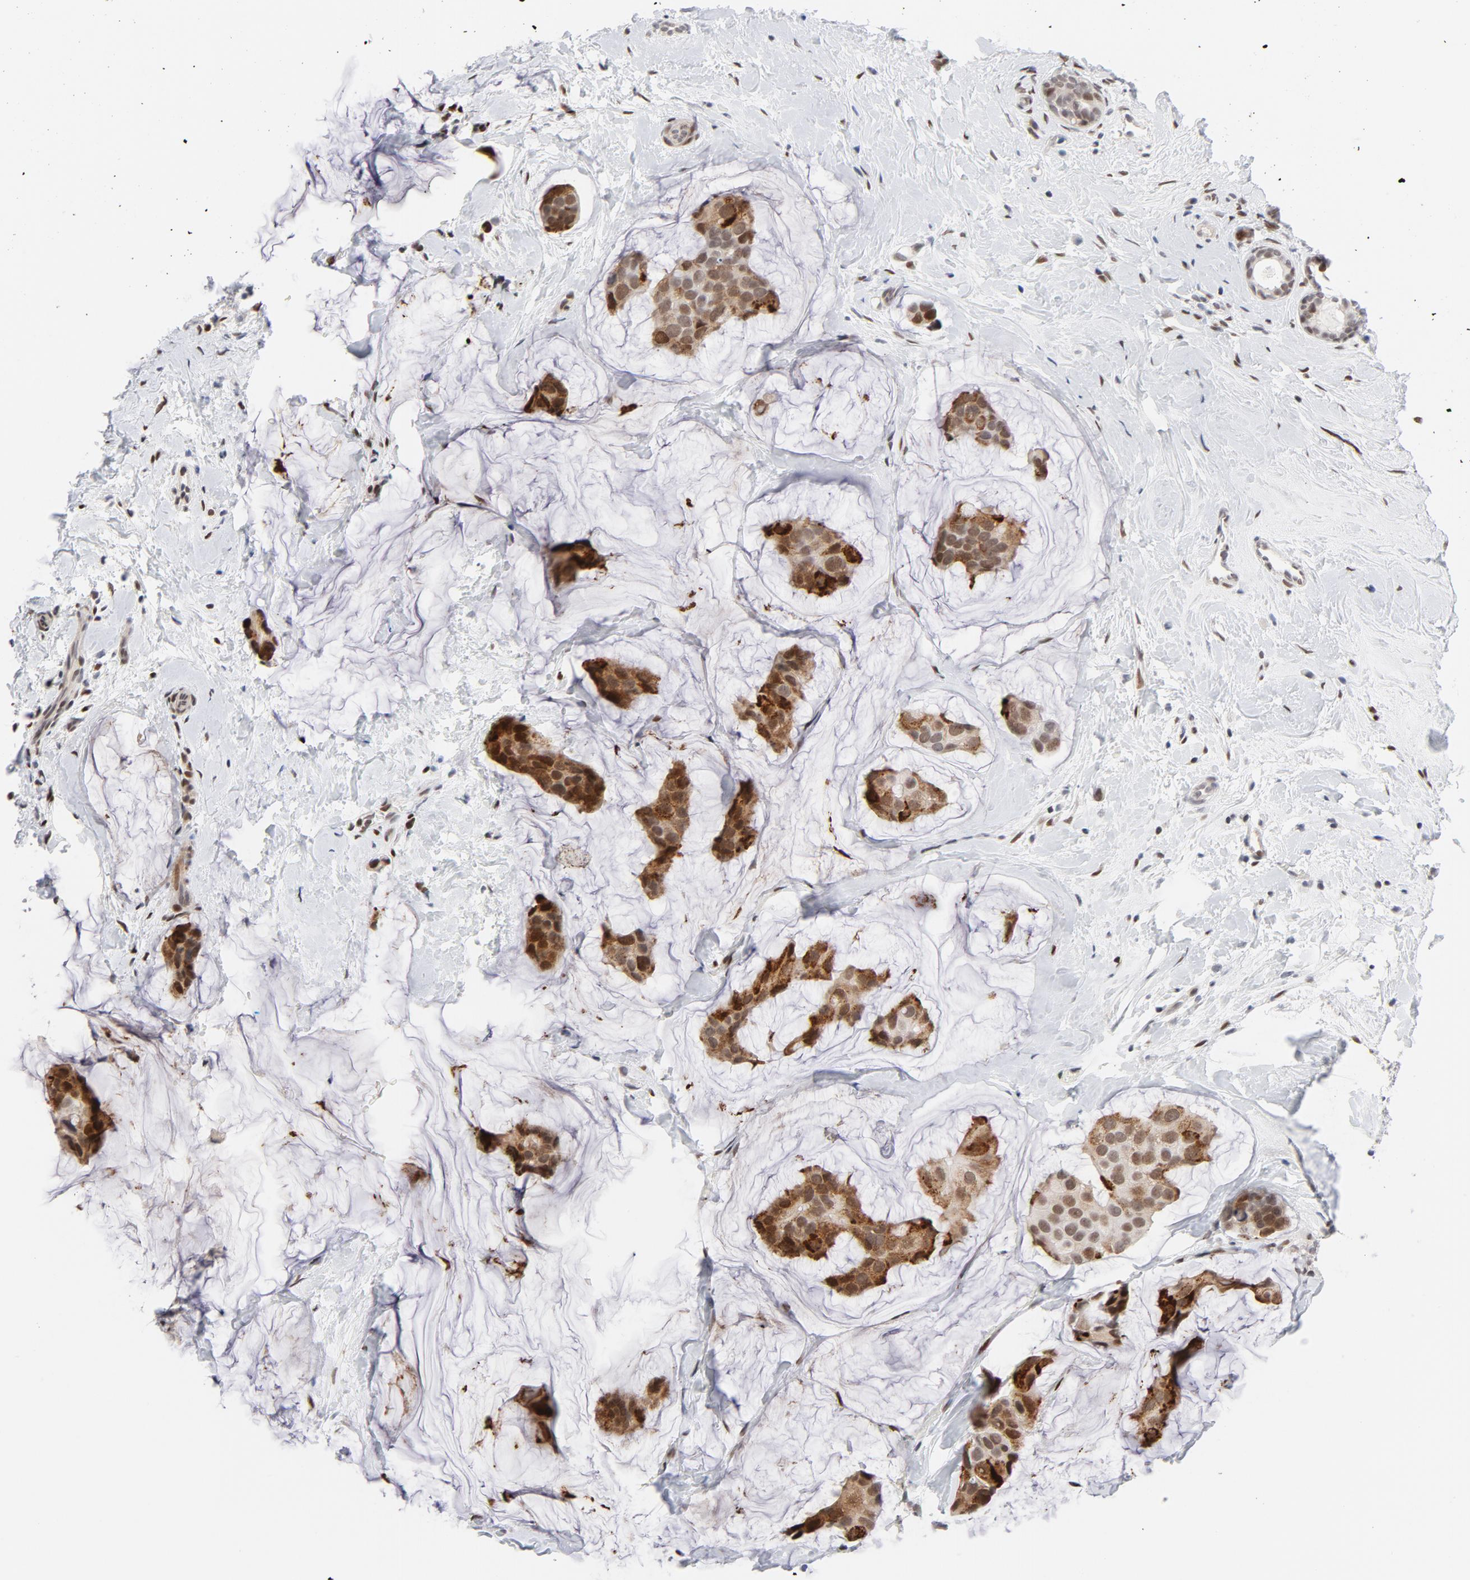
{"staining": {"intensity": "strong", "quantity": ">75%", "location": "cytoplasmic/membranous,nuclear"}, "tissue": "breast cancer", "cell_type": "Tumor cells", "image_type": "cancer", "snomed": [{"axis": "morphology", "description": "Normal tissue, NOS"}, {"axis": "morphology", "description": "Duct carcinoma"}, {"axis": "topography", "description": "Breast"}], "caption": "Brown immunohistochemical staining in breast cancer (invasive ductal carcinoma) displays strong cytoplasmic/membranous and nuclear staining in approximately >75% of tumor cells.", "gene": "NFIC", "patient": {"sex": "female", "age": 50}}